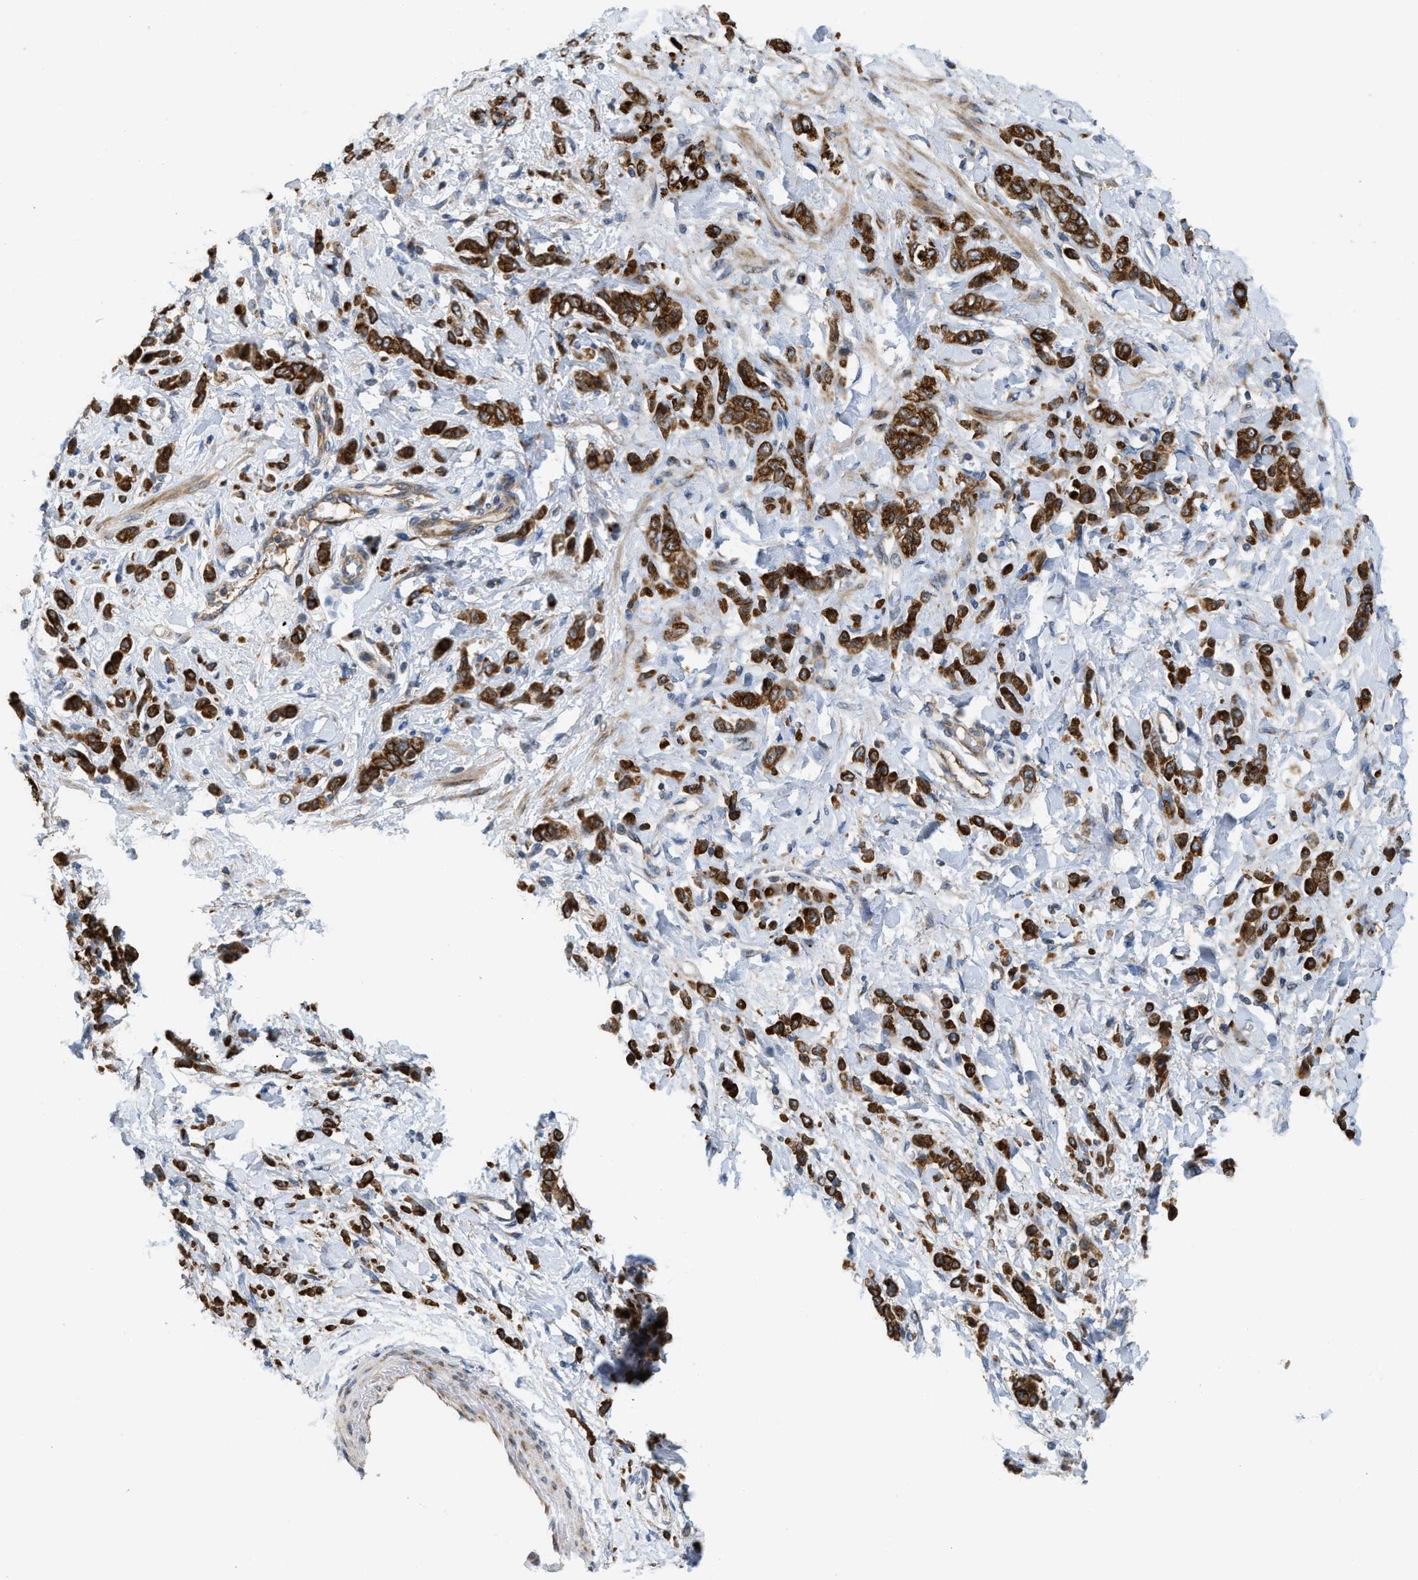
{"staining": {"intensity": "strong", "quantity": ">75%", "location": "cytoplasmic/membranous"}, "tissue": "stomach cancer", "cell_type": "Tumor cells", "image_type": "cancer", "snomed": [{"axis": "morphology", "description": "Normal tissue, NOS"}, {"axis": "morphology", "description": "Adenocarcinoma, NOS"}, {"axis": "topography", "description": "Stomach"}], "caption": "Immunohistochemical staining of human stomach cancer reveals high levels of strong cytoplasmic/membranous expression in about >75% of tumor cells.", "gene": "DIPK1A", "patient": {"sex": "male", "age": 82}}